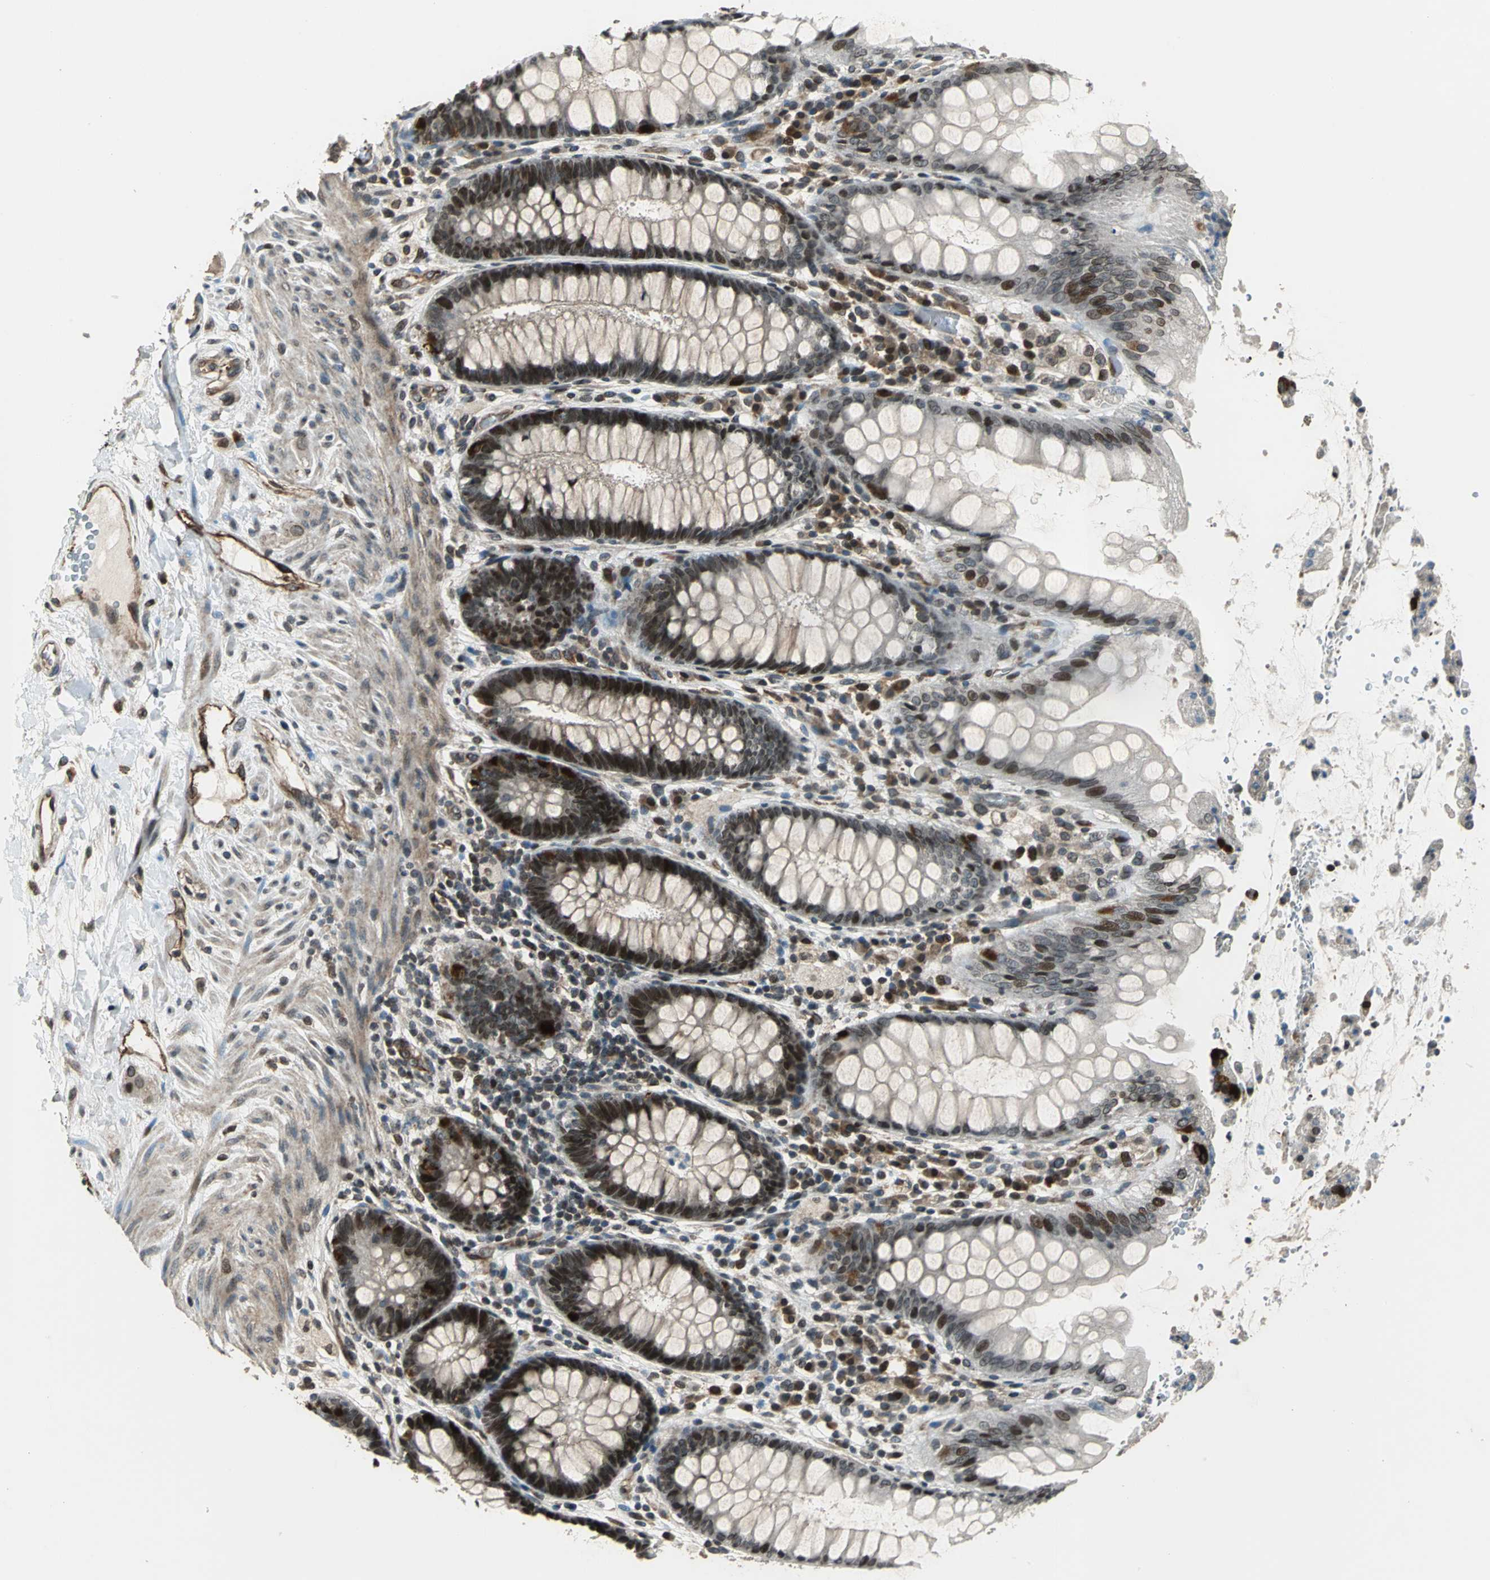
{"staining": {"intensity": "strong", "quantity": ">75%", "location": "nuclear"}, "tissue": "rectum", "cell_type": "Glandular cells", "image_type": "normal", "snomed": [{"axis": "morphology", "description": "Normal tissue, NOS"}, {"axis": "topography", "description": "Rectum"}], "caption": "Protein staining displays strong nuclear positivity in approximately >75% of glandular cells in unremarkable rectum. (DAB (3,3'-diaminobenzidine) IHC with brightfield microscopy, high magnification).", "gene": "BRIP1", "patient": {"sex": "female", "age": 46}}